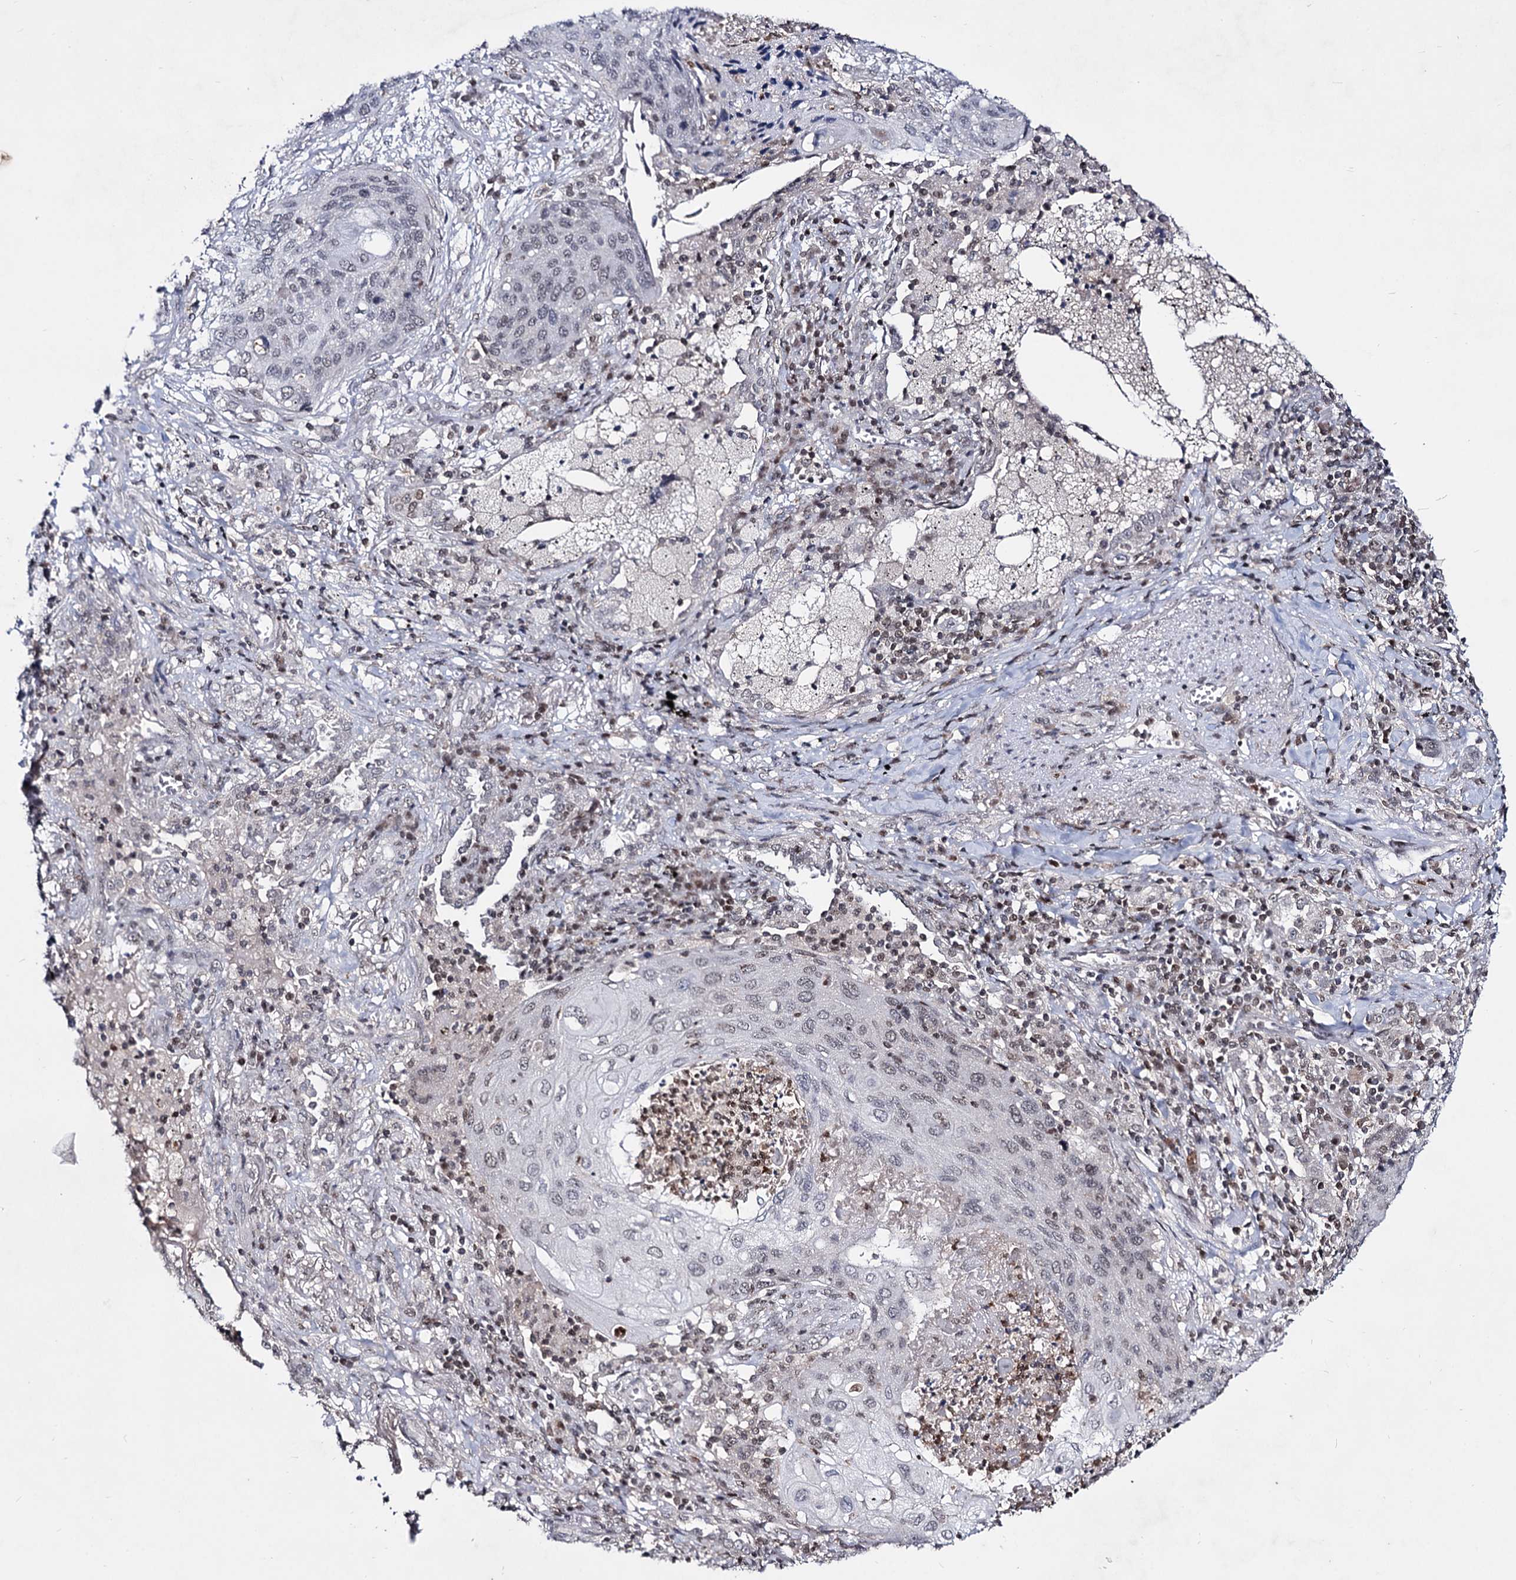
{"staining": {"intensity": "weak", "quantity": "<25%", "location": "nuclear"}, "tissue": "lung cancer", "cell_type": "Tumor cells", "image_type": "cancer", "snomed": [{"axis": "morphology", "description": "Squamous cell carcinoma, NOS"}, {"axis": "topography", "description": "Lung"}], "caption": "The image demonstrates no staining of tumor cells in squamous cell carcinoma (lung).", "gene": "SMCHD1", "patient": {"sex": "female", "age": 63}}